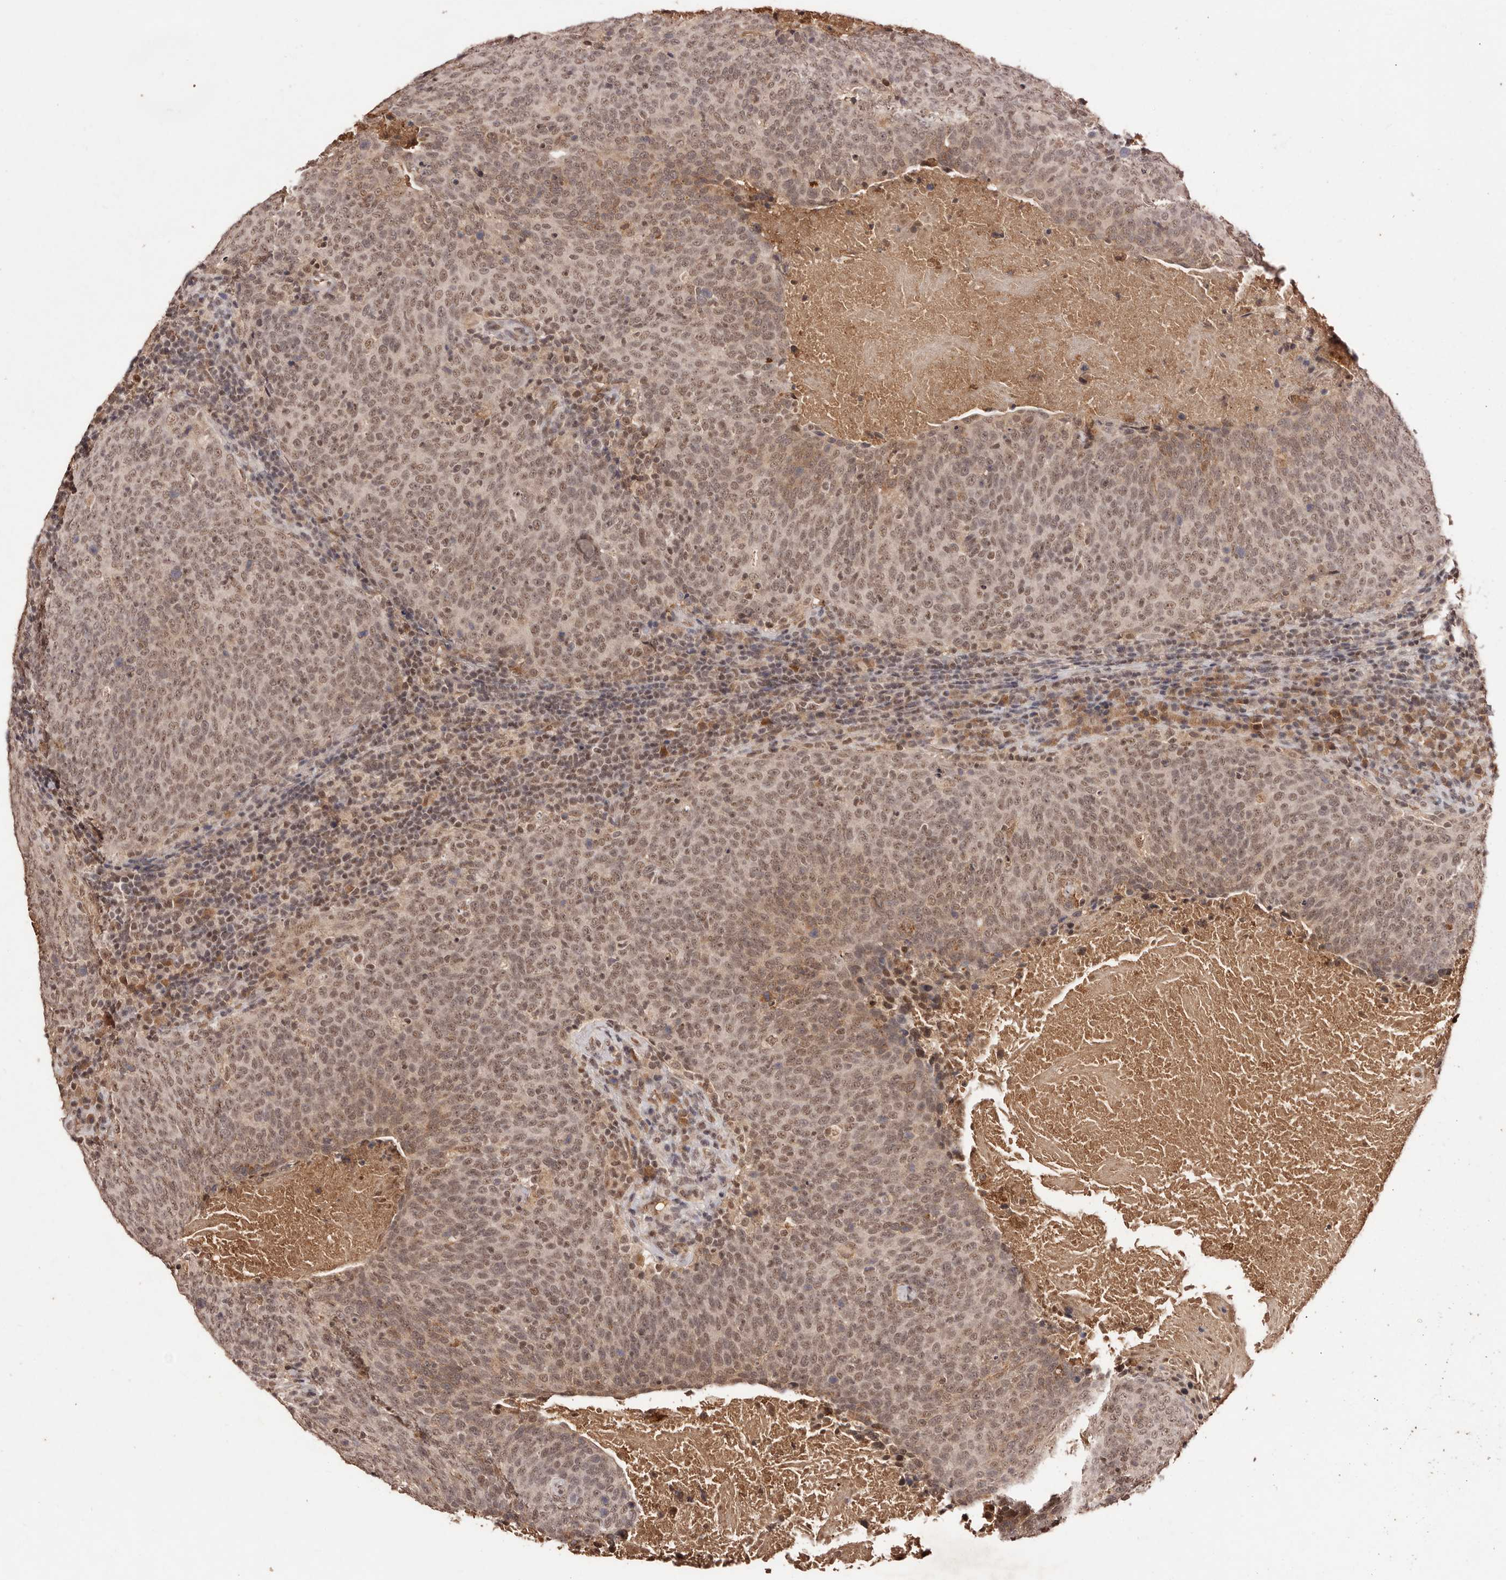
{"staining": {"intensity": "moderate", "quantity": ">75%", "location": "cytoplasmic/membranous,nuclear"}, "tissue": "head and neck cancer", "cell_type": "Tumor cells", "image_type": "cancer", "snomed": [{"axis": "morphology", "description": "Squamous cell carcinoma, NOS"}, {"axis": "morphology", "description": "Squamous cell carcinoma, metastatic, NOS"}, {"axis": "topography", "description": "Lymph node"}, {"axis": "topography", "description": "Head-Neck"}], "caption": "Brown immunohistochemical staining in human head and neck squamous cell carcinoma reveals moderate cytoplasmic/membranous and nuclear expression in about >75% of tumor cells.", "gene": "BICRAL", "patient": {"sex": "male", "age": 62}}